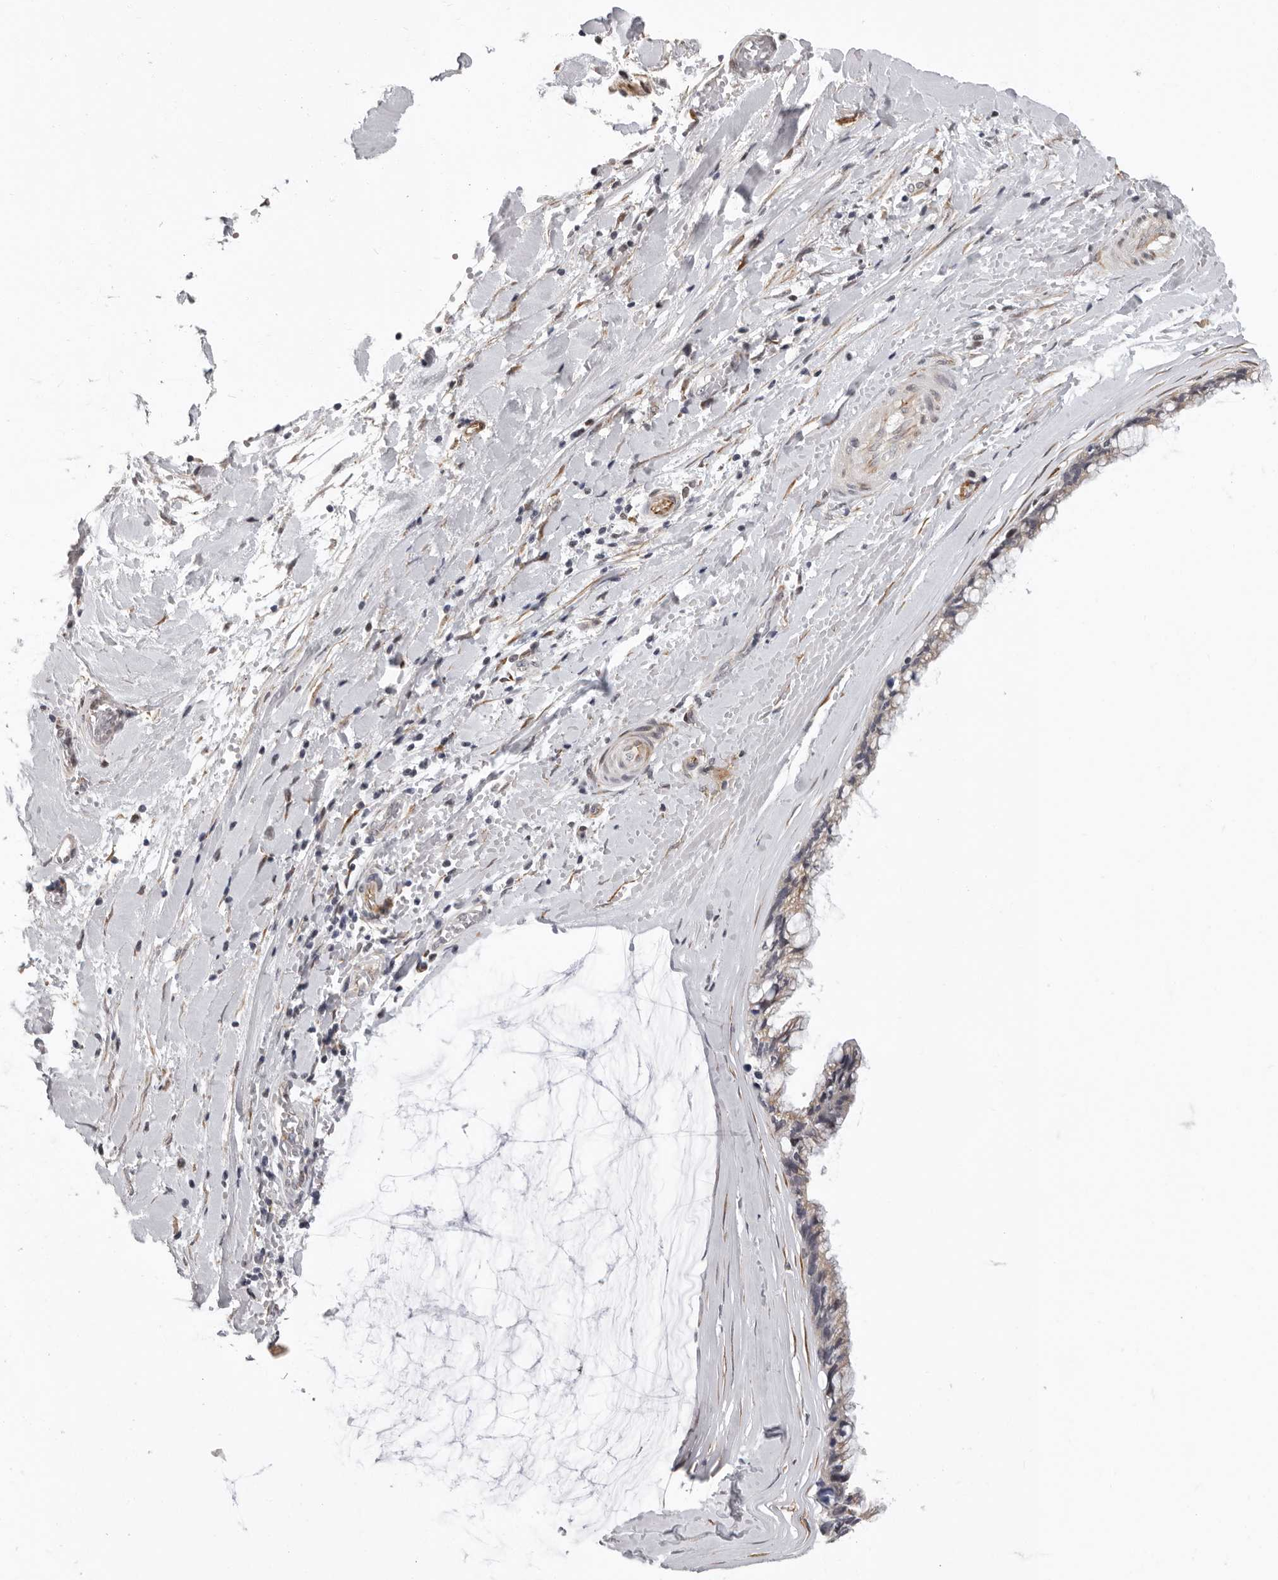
{"staining": {"intensity": "weak", "quantity": ">75%", "location": "cytoplasmic/membranous"}, "tissue": "ovarian cancer", "cell_type": "Tumor cells", "image_type": "cancer", "snomed": [{"axis": "morphology", "description": "Cystadenocarcinoma, mucinous, NOS"}, {"axis": "topography", "description": "Ovary"}], "caption": "Tumor cells show low levels of weak cytoplasmic/membranous expression in about >75% of cells in ovarian mucinous cystadenocarcinoma.", "gene": "RALGPS2", "patient": {"sex": "female", "age": 39}}